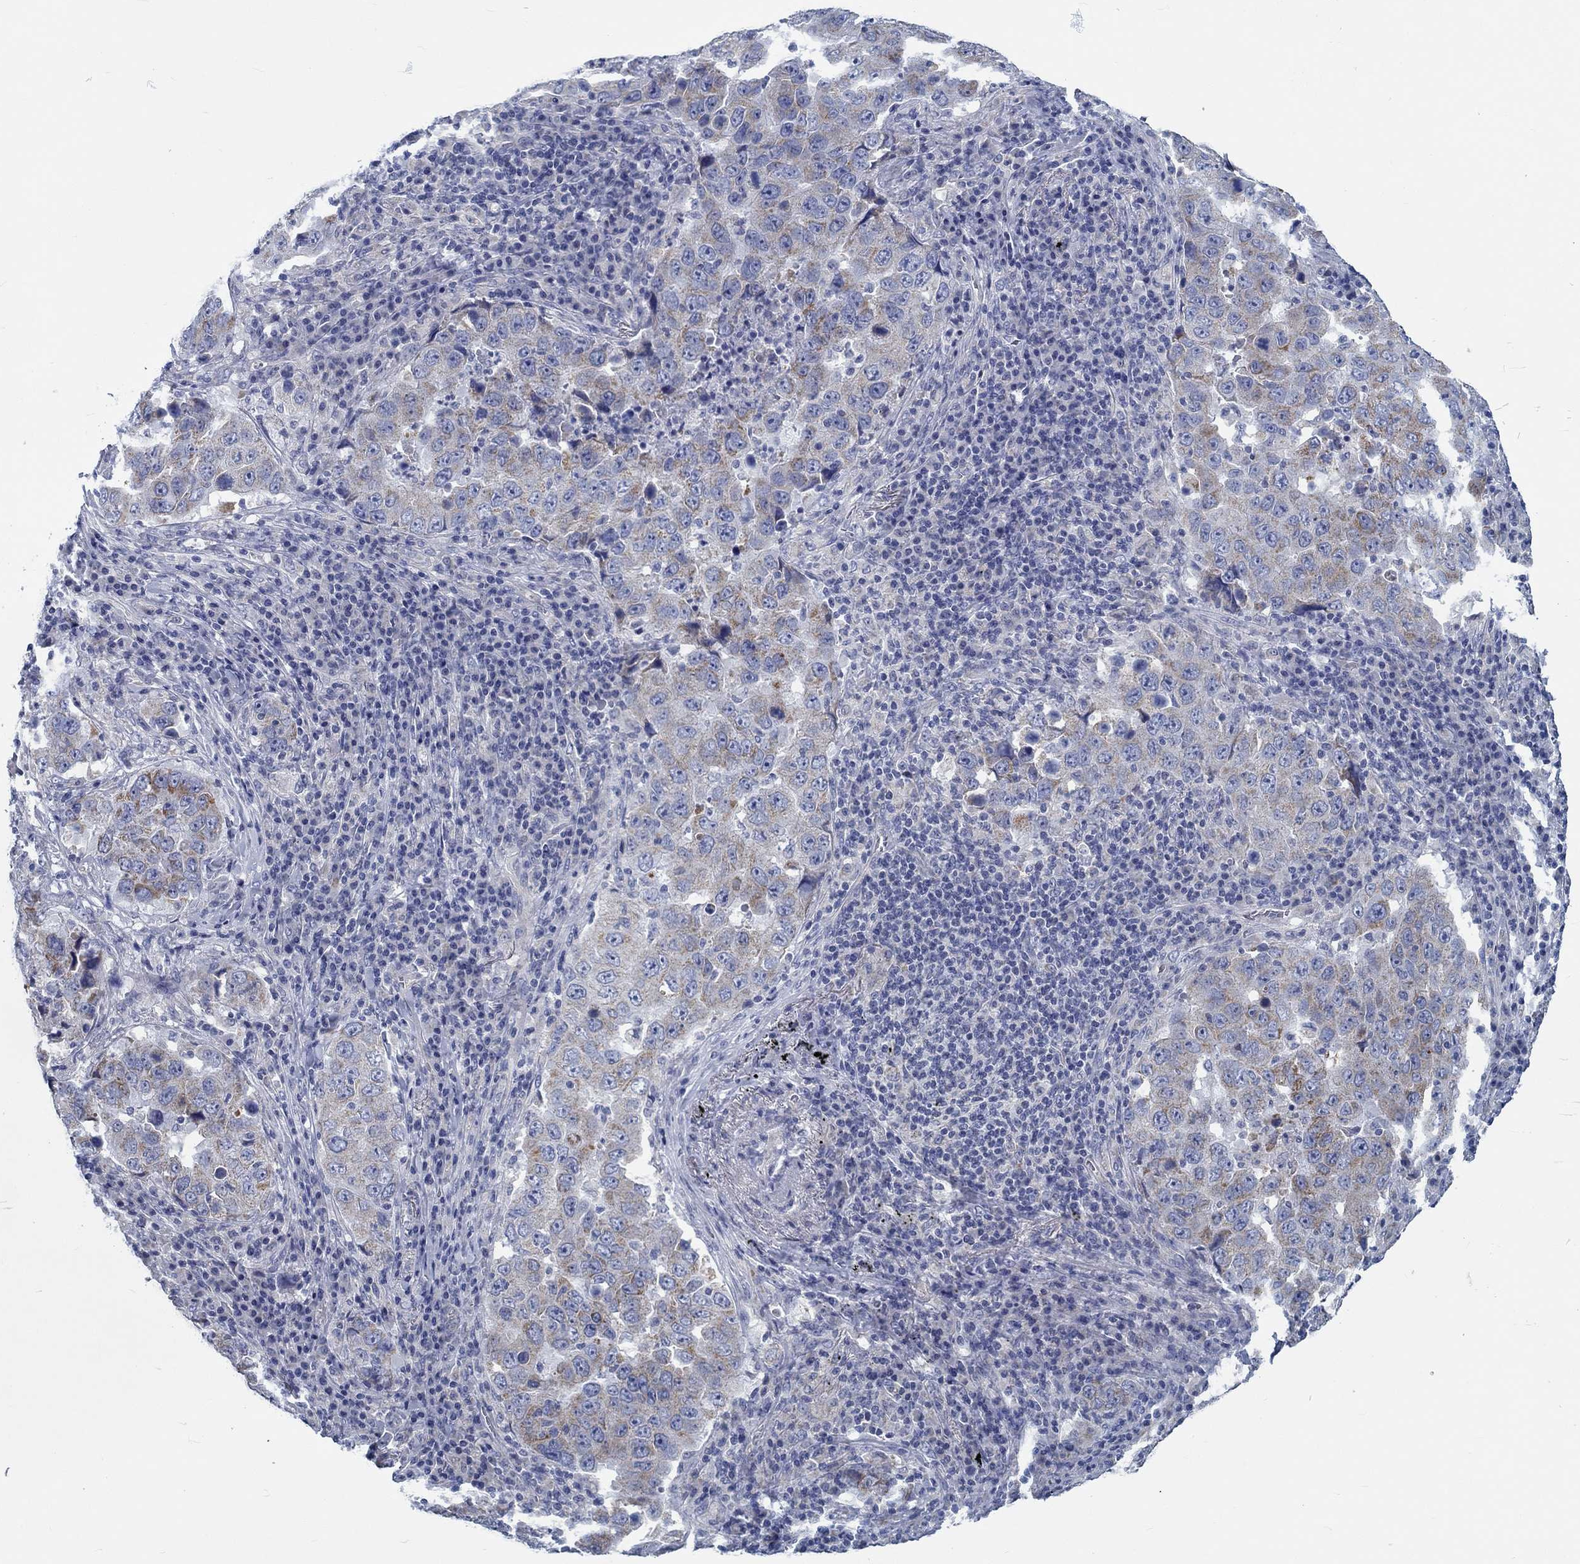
{"staining": {"intensity": "moderate", "quantity": "<25%", "location": "cytoplasmic/membranous"}, "tissue": "lung cancer", "cell_type": "Tumor cells", "image_type": "cancer", "snomed": [{"axis": "morphology", "description": "Adenocarcinoma, NOS"}, {"axis": "topography", "description": "Lung"}], "caption": "Lung adenocarcinoma was stained to show a protein in brown. There is low levels of moderate cytoplasmic/membranous expression in approximately <25% of tumor cells. (DAB (3,3'-diaminobenzidine) IHC with brightfield microscopy, high magnification).", "gene": "MYBPC1", "patient": {"sex": "male", "age": 73}}